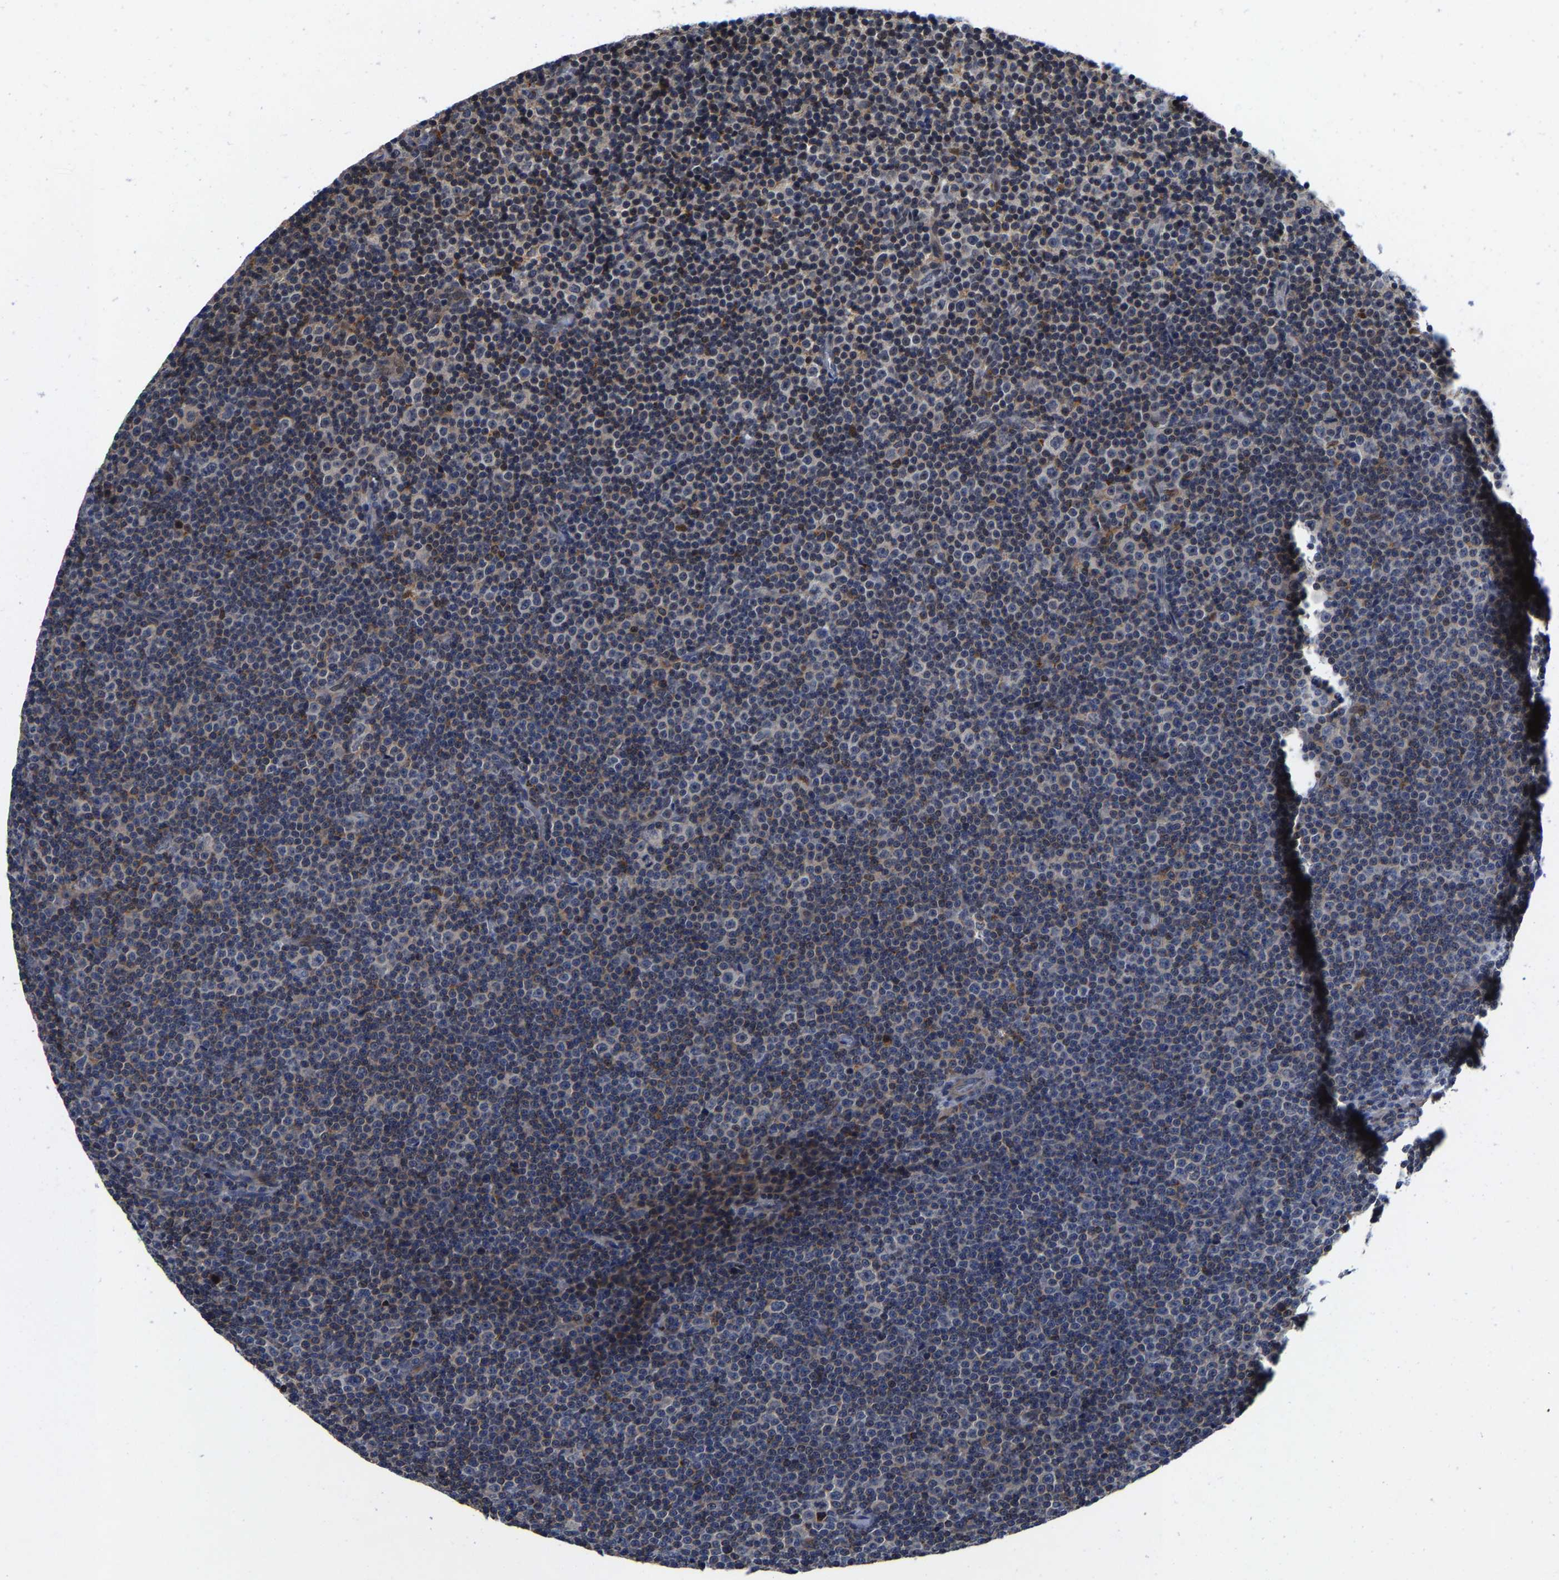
{"staining": {"intensity": "weak", "quantity": "<25%", "location": "cytoplasmic/membranous"}, "tissue": "lymphoma", "cell_type": "Tumor cells", "image_type": "cancer", "snomed": [{"axis": "morphology", "description": "Malignant lymphoma, non-Hodgkin's type, Low grade"}, {"axis": "topography", "description": "Lymph node"}], "caption": "Malignant lymphoma, non-Hodgkin's type (low-grade) was stained to show a protein in brown. There is no significant staining in tumor cells.", "gene": "PFKFB3", "patient": {"sex": "female", "age": 67}}